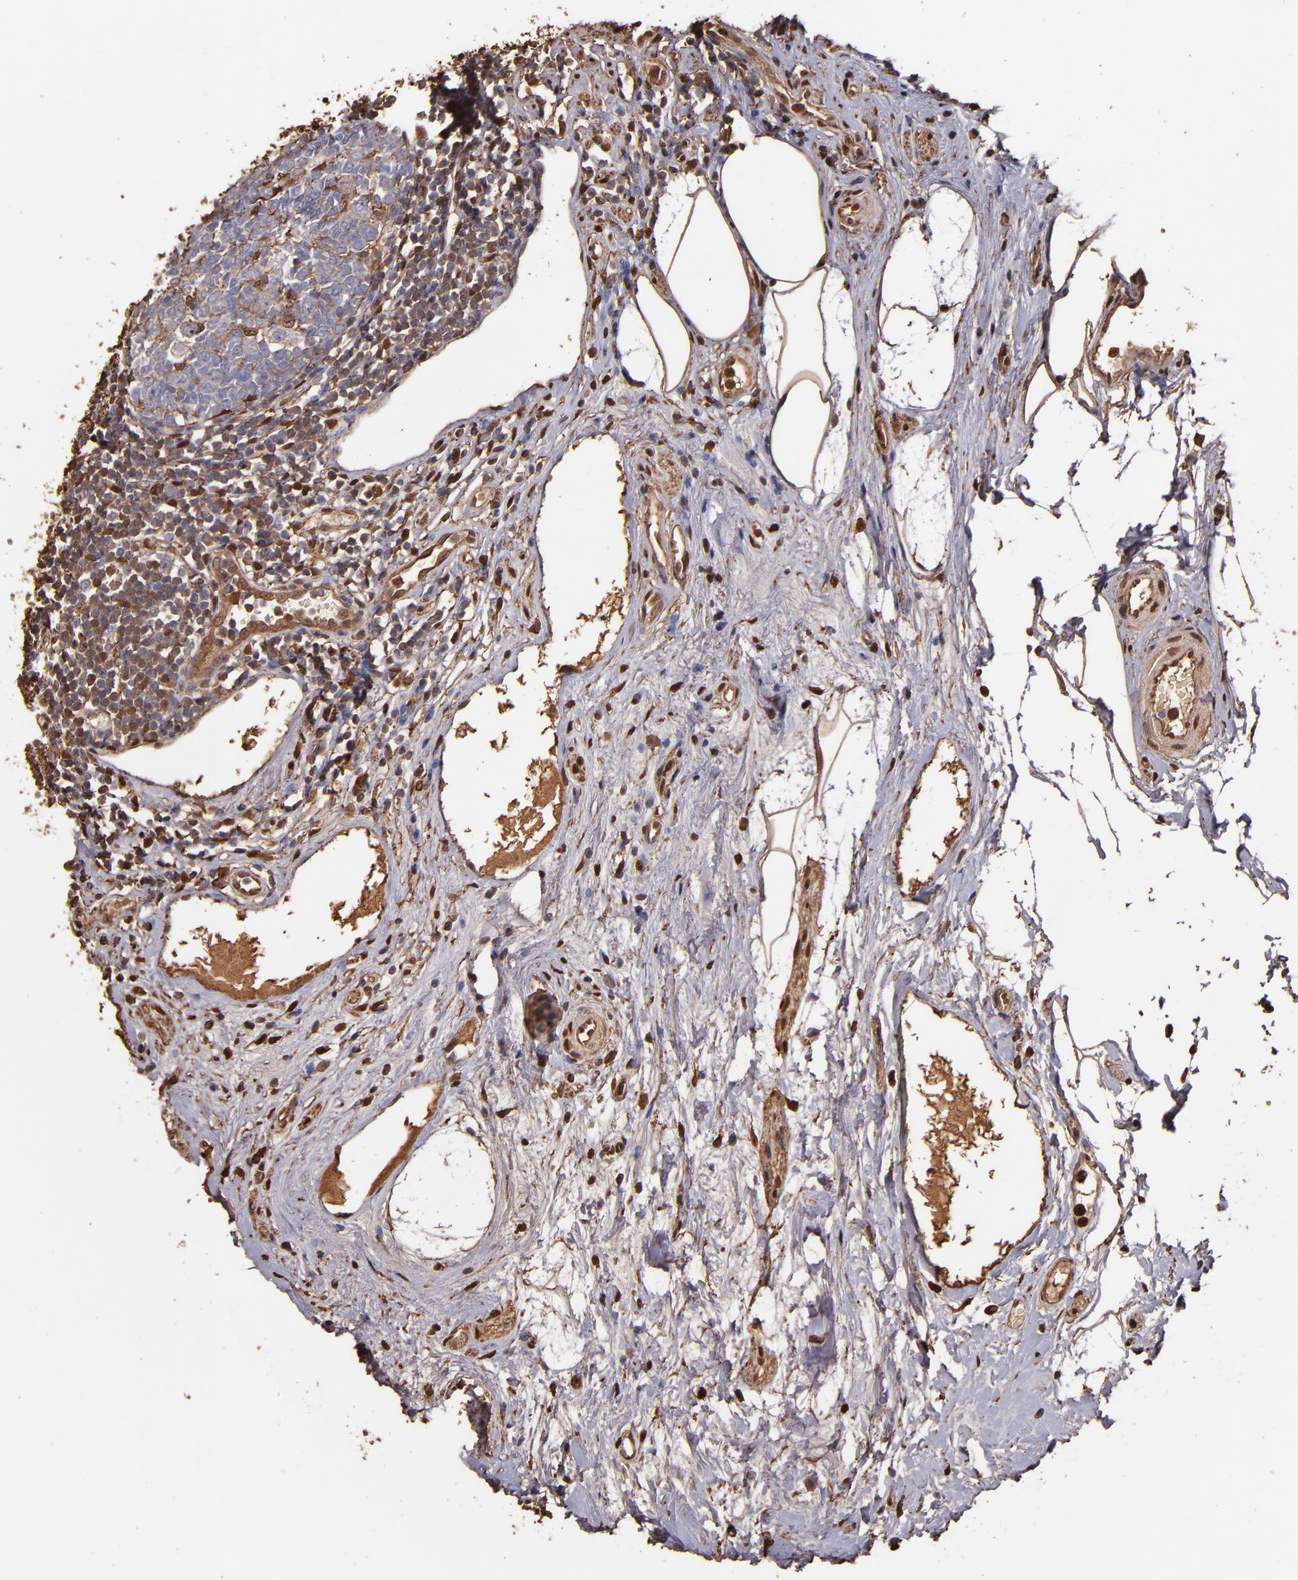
{"staining": {"intensity": "moderate", "quantity": ">75%", "location": "cytoplasmic/membranous,nuclear"}, "tissue": "appendix", "cell_type": "Glandular cells", "image_type": "normal", "snomed": [{"axis": "morphology", "description": "Normal tissue, NOS"}, {"axis": "topography", "description": "Appendix"}], "caption": "This histopathology image demonstrates IHC staining of unremarkable appendix, with medium moderate cytoplasmic/membranous,nuclear positivity in about >75% of glandular cells.", "gene": "S100A6", "patient": {"sex": "male", "age": 38}}